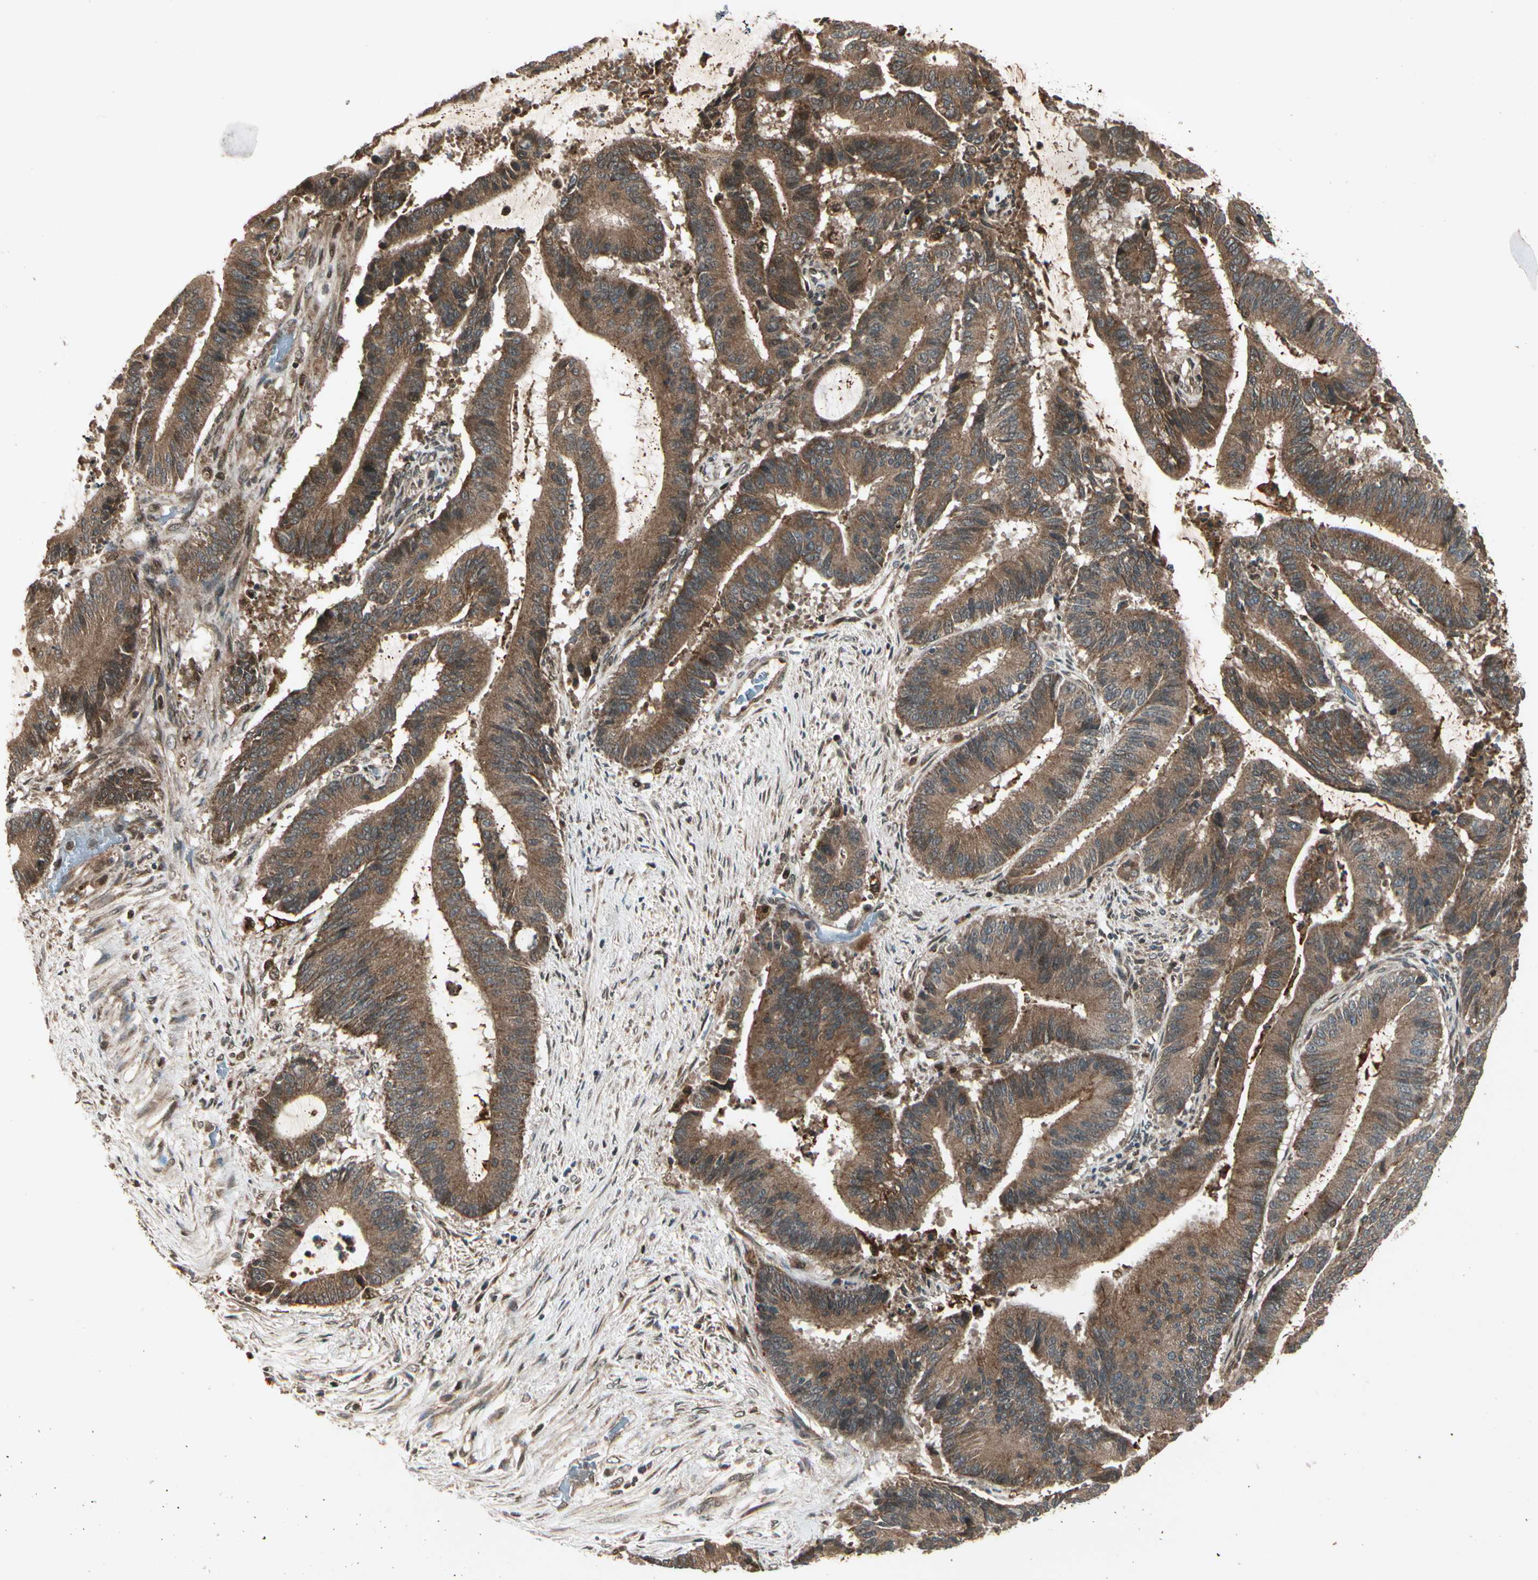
{"staining": {"intensity": "moderate", "quantity": ">75%", "location": "cytoplasmic/membranous"}, "tissue": "liver cancer", "cell_type": "Tumor cells", "image_type": "cancer", "snomed": [{"axis": "morphology", "description": "Cholangiocarcinoma"}, {"axis": "topography", "description": "Liver"}], "caption": "Protein analysis of liver cancer (cholangiocarcinoma) tissue displays moderate cytoplasmic/membranous positivity in about >75% of tumor cells.", "gene": "GLUL", "patient": {"sex": "female", "age": 73}}